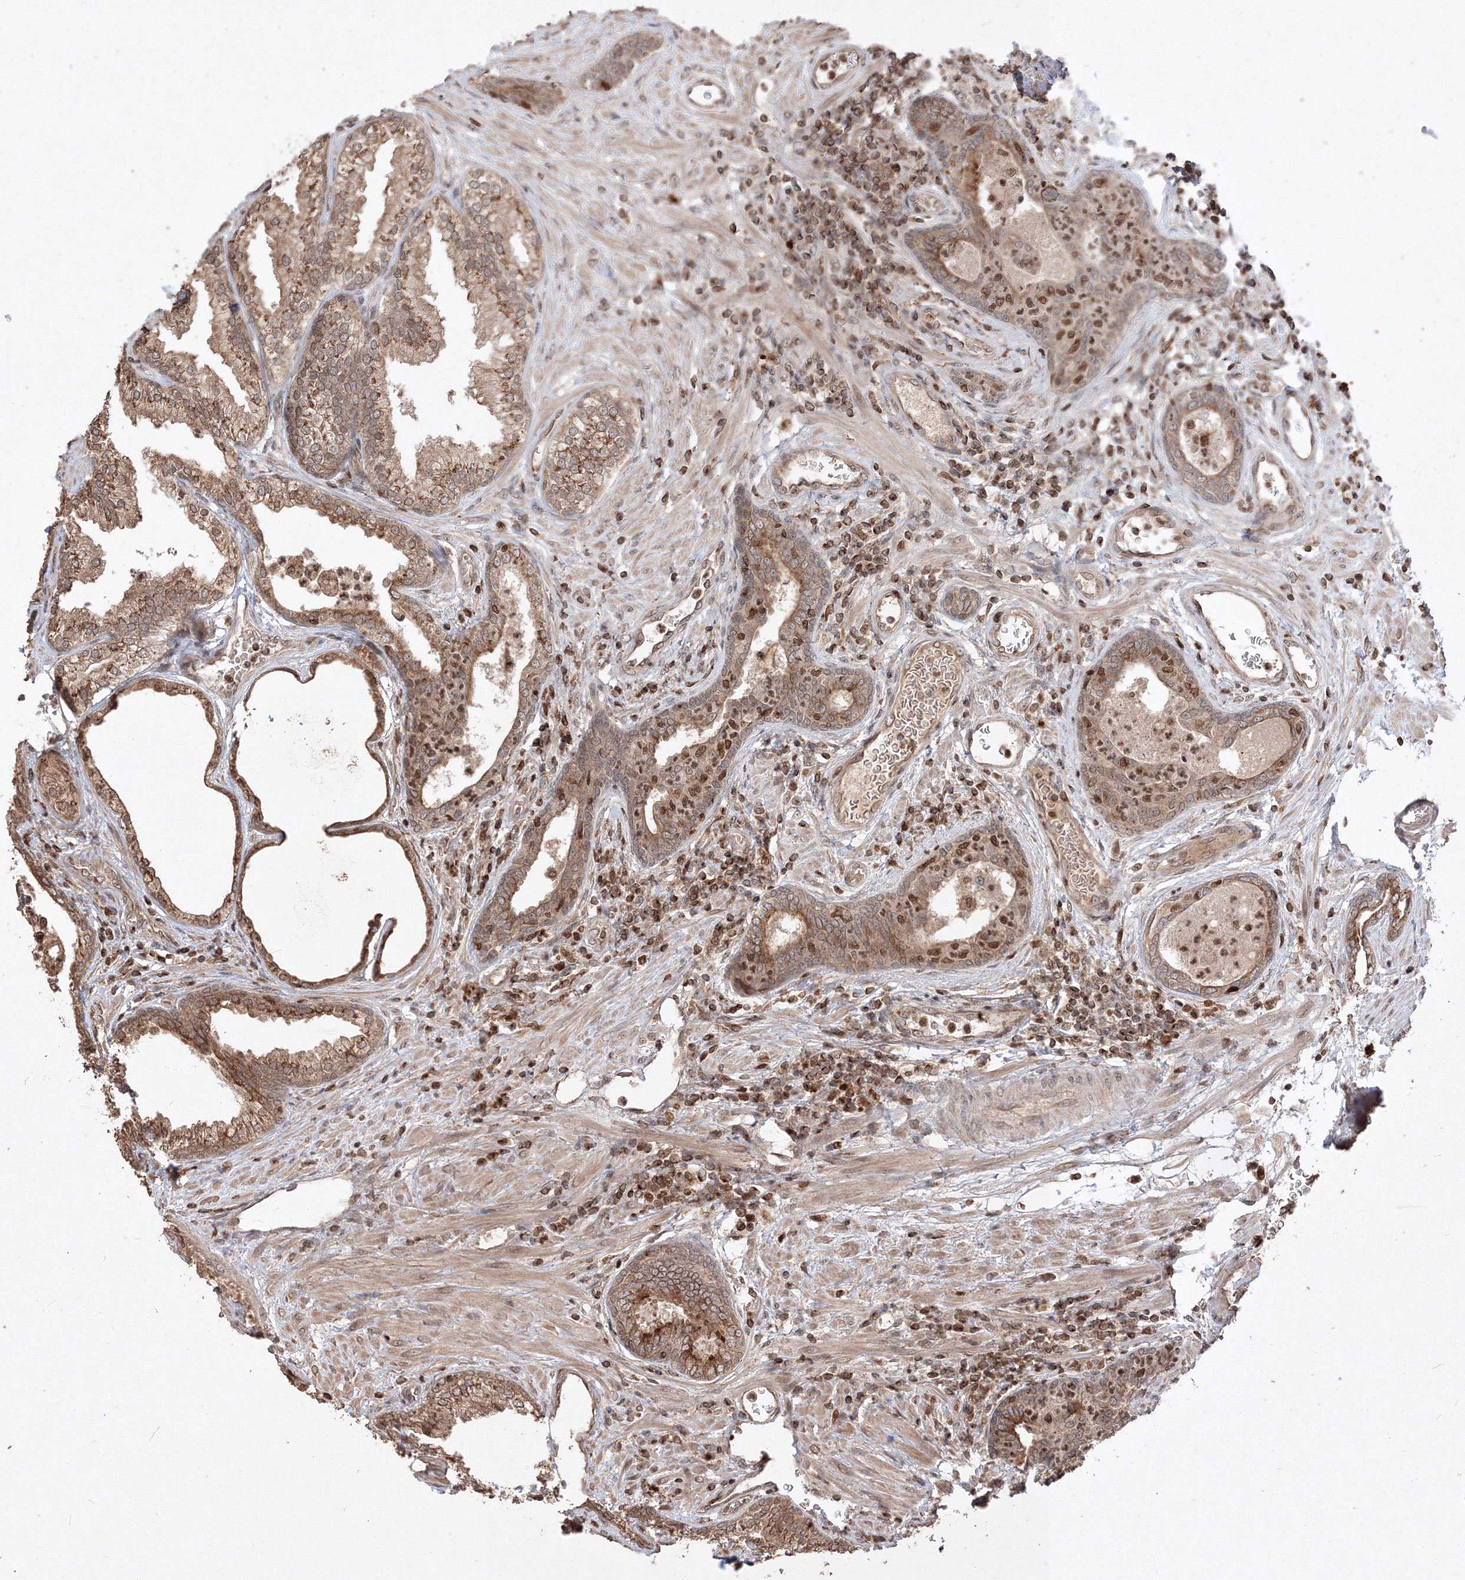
{"staining": {"intensity": "moderate", "quantity": ">75%", "location": "cytoplasmic/membranous"}, "tissue": "prostate", "cell_type": "Glandular cells", "image_type": "normal", "snomed": [{"axis": "morphology", "description": "Normal tissue, NOS"}, {"axis": "topography", "description": "Prostate"}], "caption": "Moderate cytoplasmic/membranous staining for a protein is appreciated in about >75% of glandular cells of unremarkable prostate using immunohistochemistry (IHC).", "gene": "TMEM50B", "patient": {"sex": "male", "age": 76}}